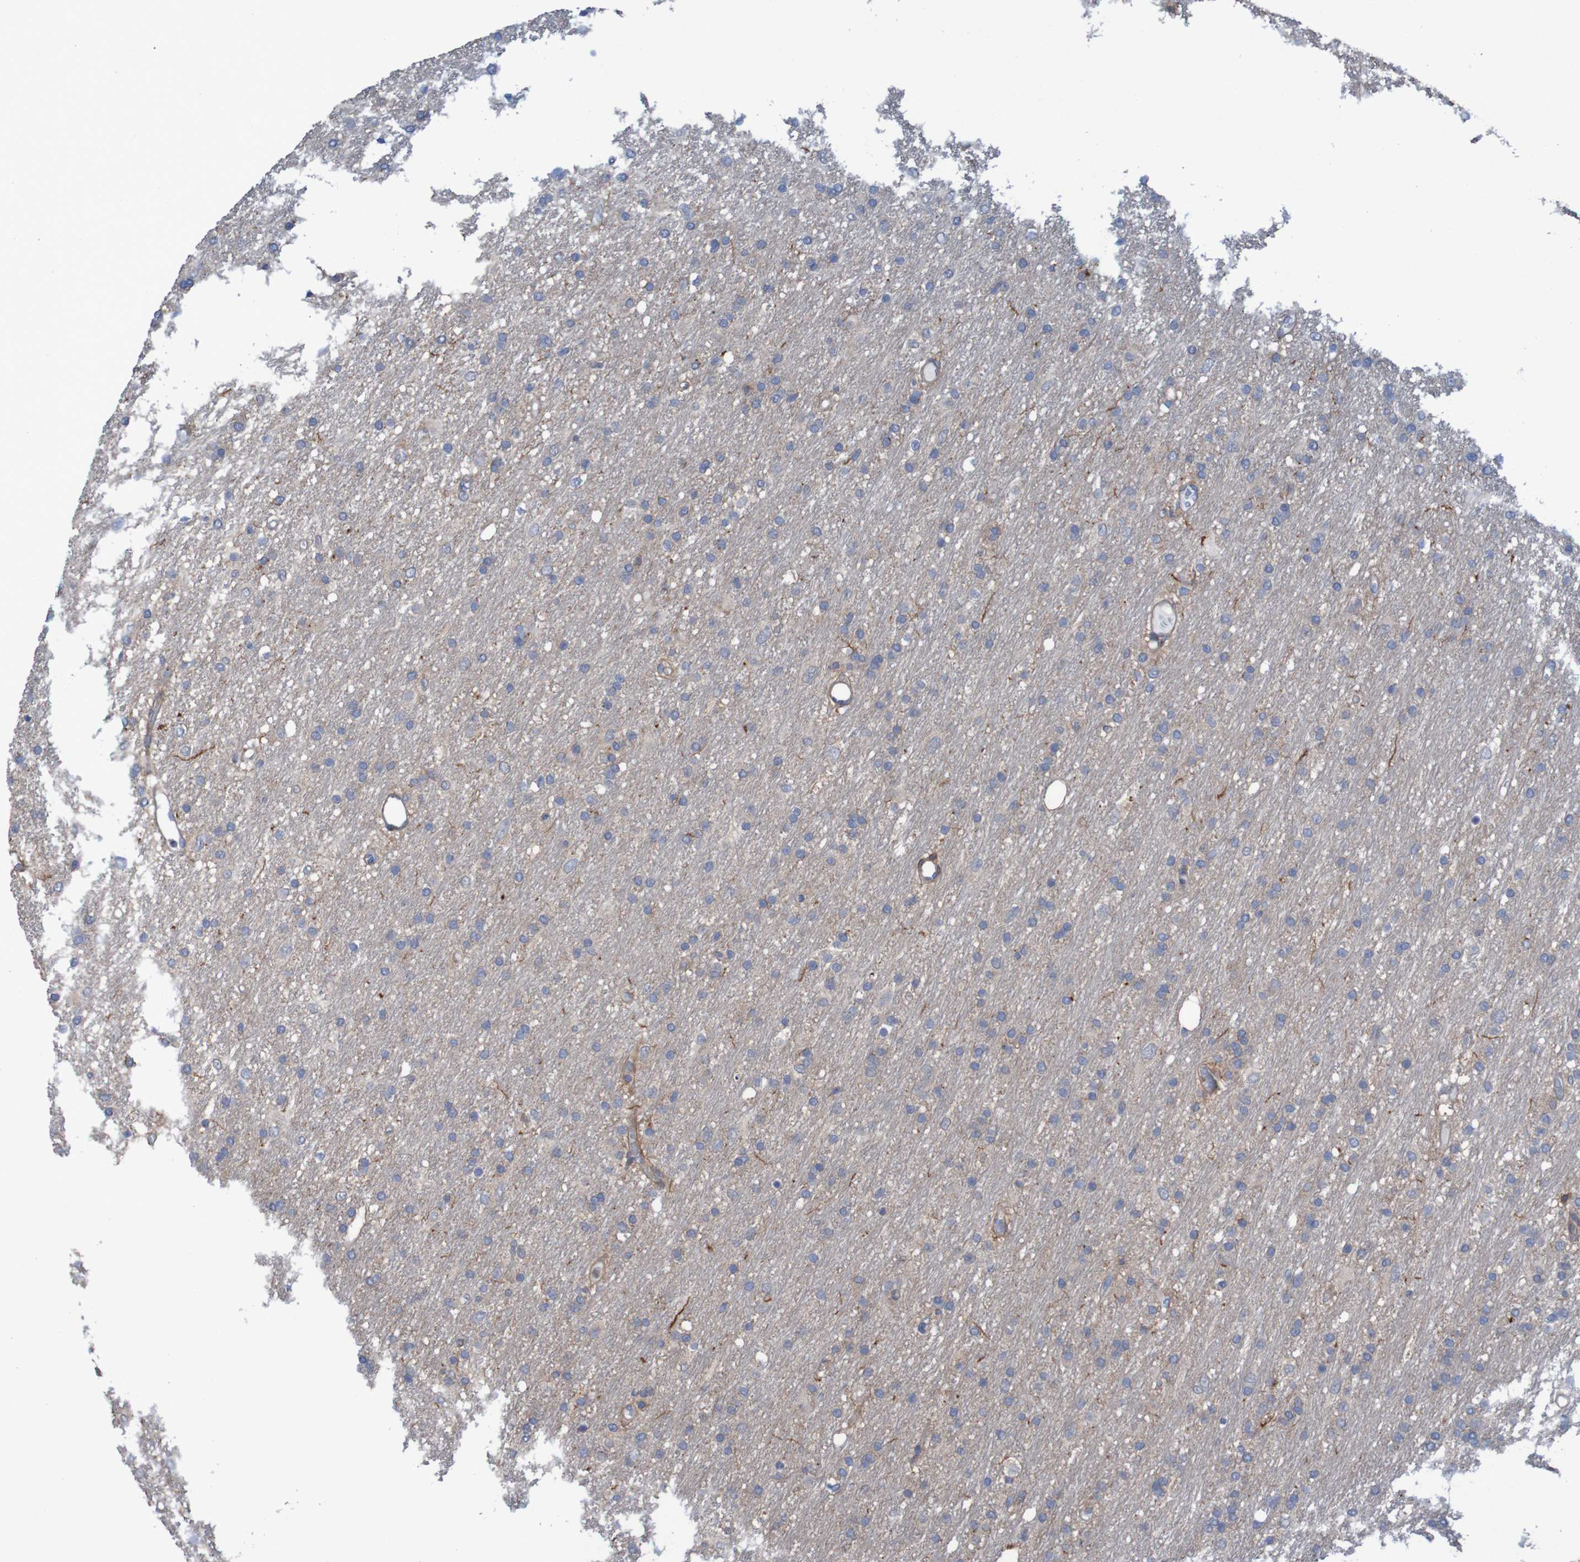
{"staining": {"intensity": "negative", "quantity": "none", "location": "none"}, "tissue": "glioma", "cell_type": "Tumor cells", "image_type": "cancer", "snomed": [{"axis": "morphology", "description": "Glioma, malignant, Low grade"}, {"axis": "topography", "description": "Brain"}], "caption": "There is no significant expression in tumor cells of malignant low-grade glioma.", "gene": "PDGFB", "patient": {"sex": "male", "age": 77}}